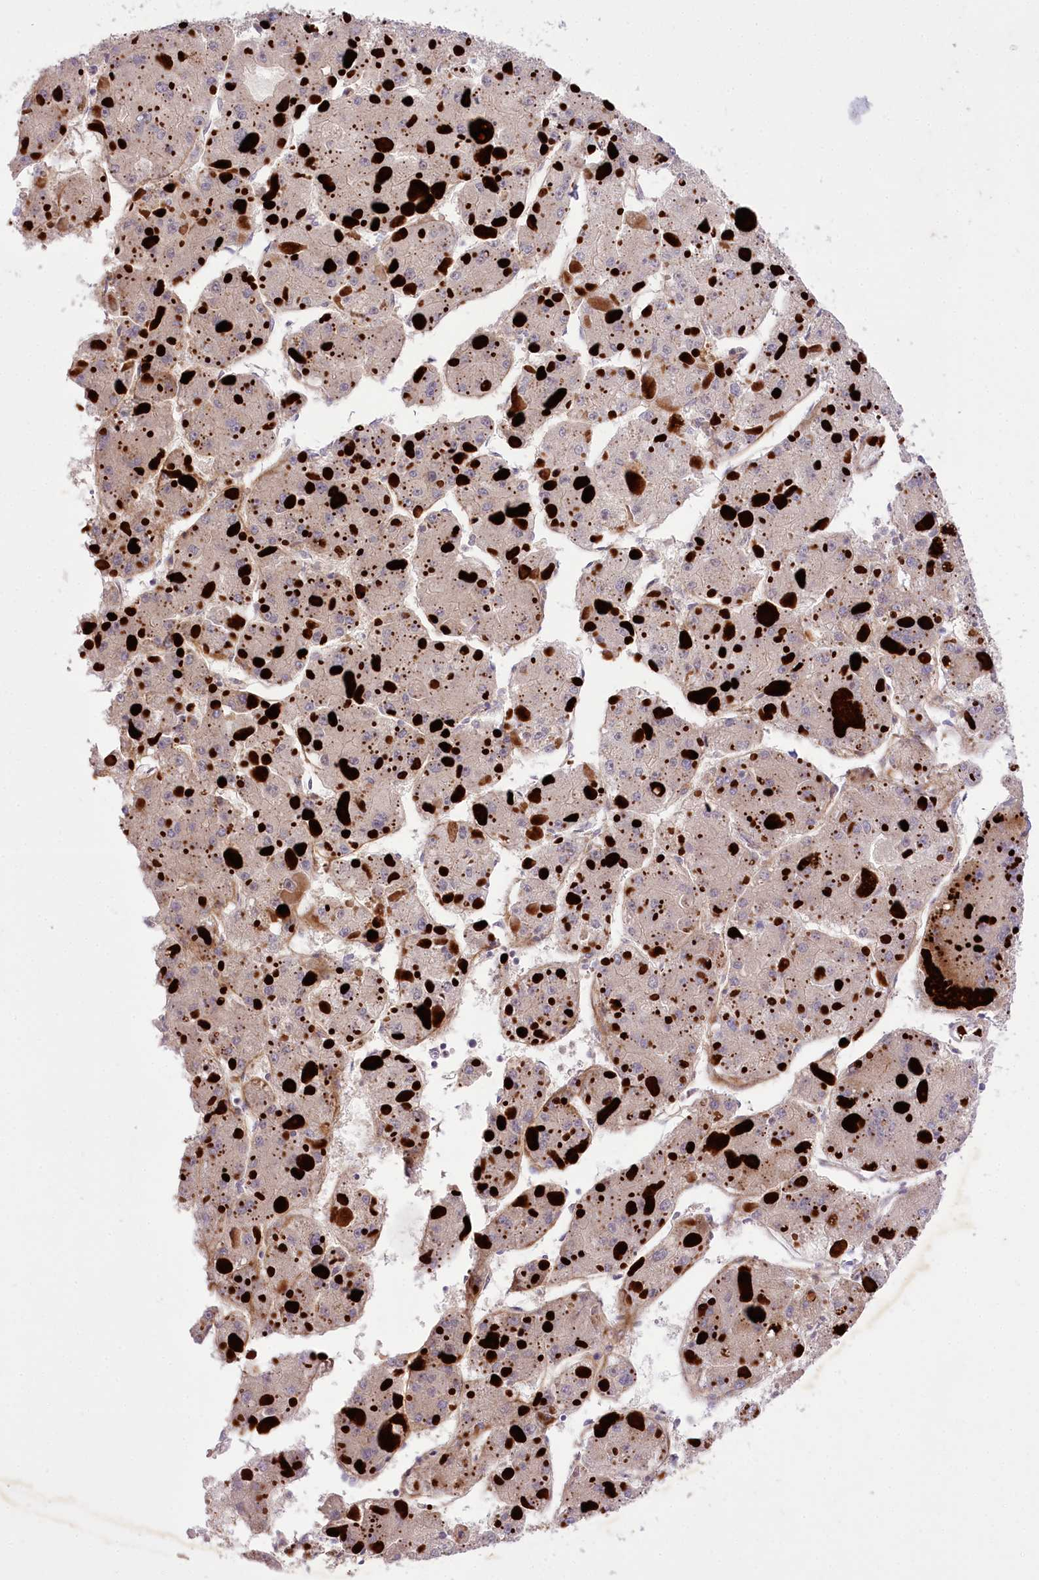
{"staining": {"intensity": "negative", "quantity": "none", "location": "none"}, "tissue": "liver cancer", "cell_type": "Tumor cells", "image_type": "cancer", "snomed": [{"axis": "morphology", "description": "Carcinoma, Hepatocellular, NOS"}, {"axis": "topography", "description": "Liver"}], "caption": "The immunohistochemistry (IHC) histopathology image has no significant staining in tumor cells of liver hepatocellular carcinoma tissue. The staining was performed using DAB (3,3'-diaminobenzidine) to visualize the protein expression in brown, while the nuclei were stained in blue with hematoxylin (Magnification: 20x).", "gene": "TRUB1", "patient": {"sex": "female", "age": 73}}